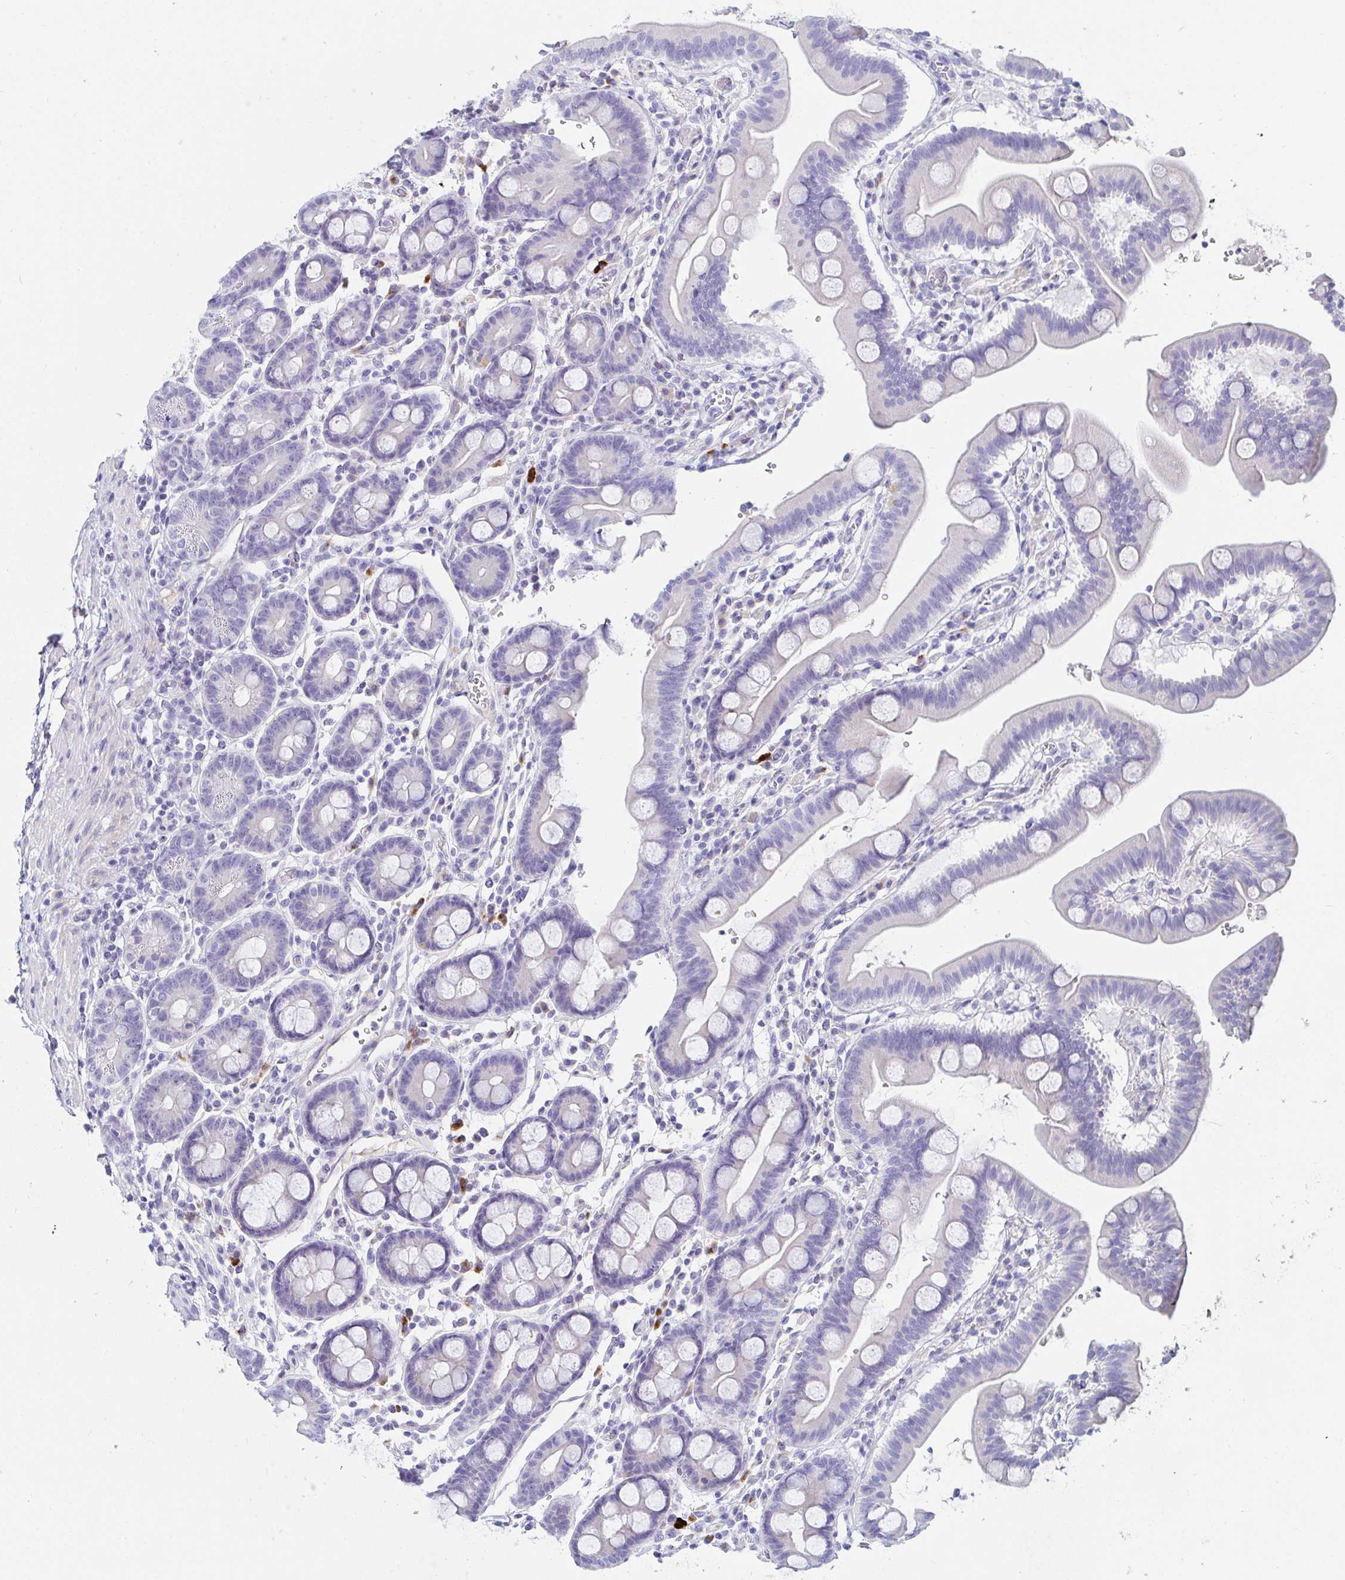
{"staining": {"intensity": "negative", "quantity": "none", "location": "none"}, "tissue": "duodenum", "cell_type": "Glandular cells", "image_type": "normal", "snomed": [{"axis": "morphology", "description": "Normal tissue, NOS"}, {"axis": "topography", "description": "Duodenum"}], "caption": "DAB immunohistochemical staining of unremarkable human duodenum shows no significant staining in glandular cells. Nuclei are stained in blue.", "gene": "C4orf17", "patient": {"sex": "male", "age": 59}}